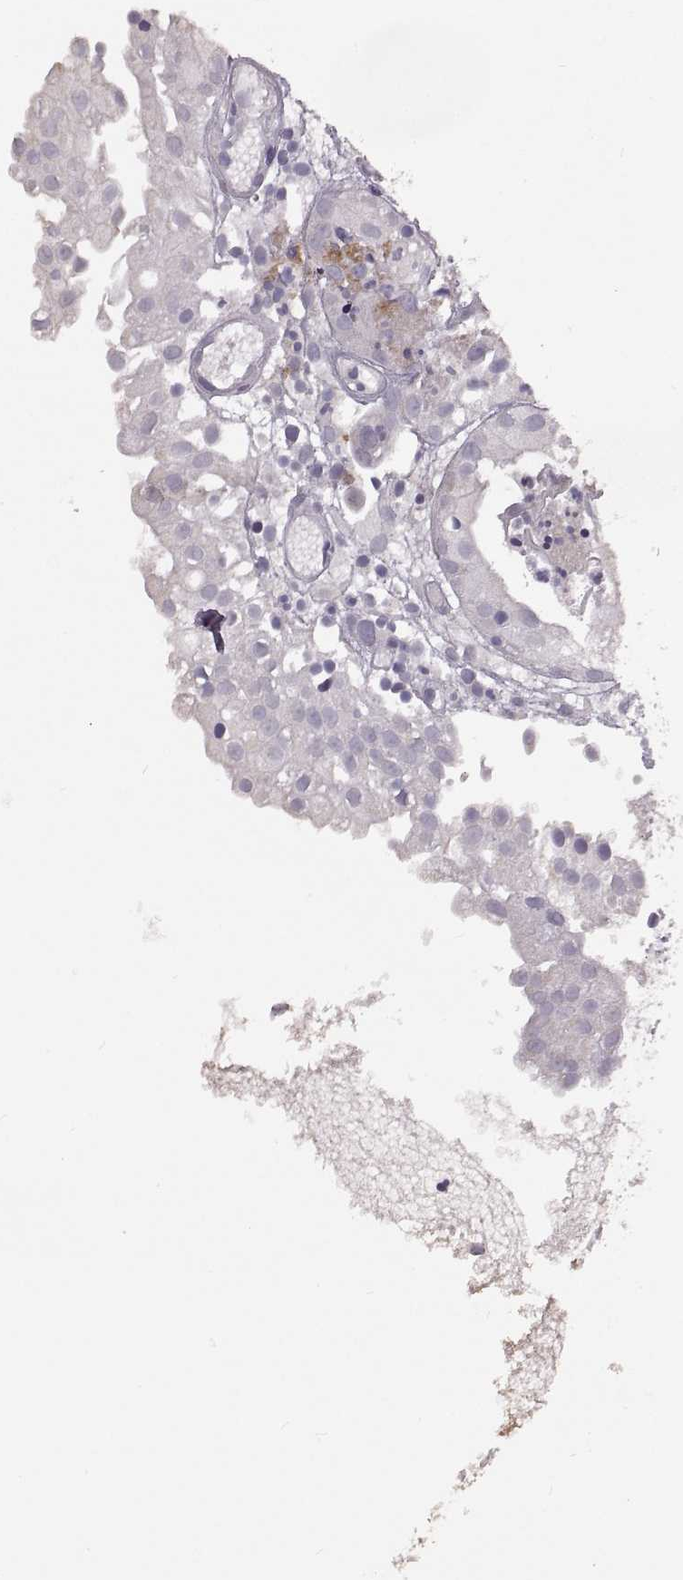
{"staining": {"intensity": "negative", "quantity": "none", "location": "none"}, "tissue": "prostate cancer", "cell_type": "Tumor cells", "image_type": "cancer", "snomed": [{"axis": "morphology", "description": "Adenocarcinoma, High grade"}, {"axis": "topography", "description": "Prostate"}], "caption": "A photomicrograph of human prostate cancer (high-grade adenocarcinoma) is negative for staining in tumor cells. The staining was performed using DAB to visualize the protein expression in brown, while the nuclei were stained in blue with hematoxylin (Magnification: 20x).", "gene": "DEFB136", "patient": {"sex": "male", "age": 79}}